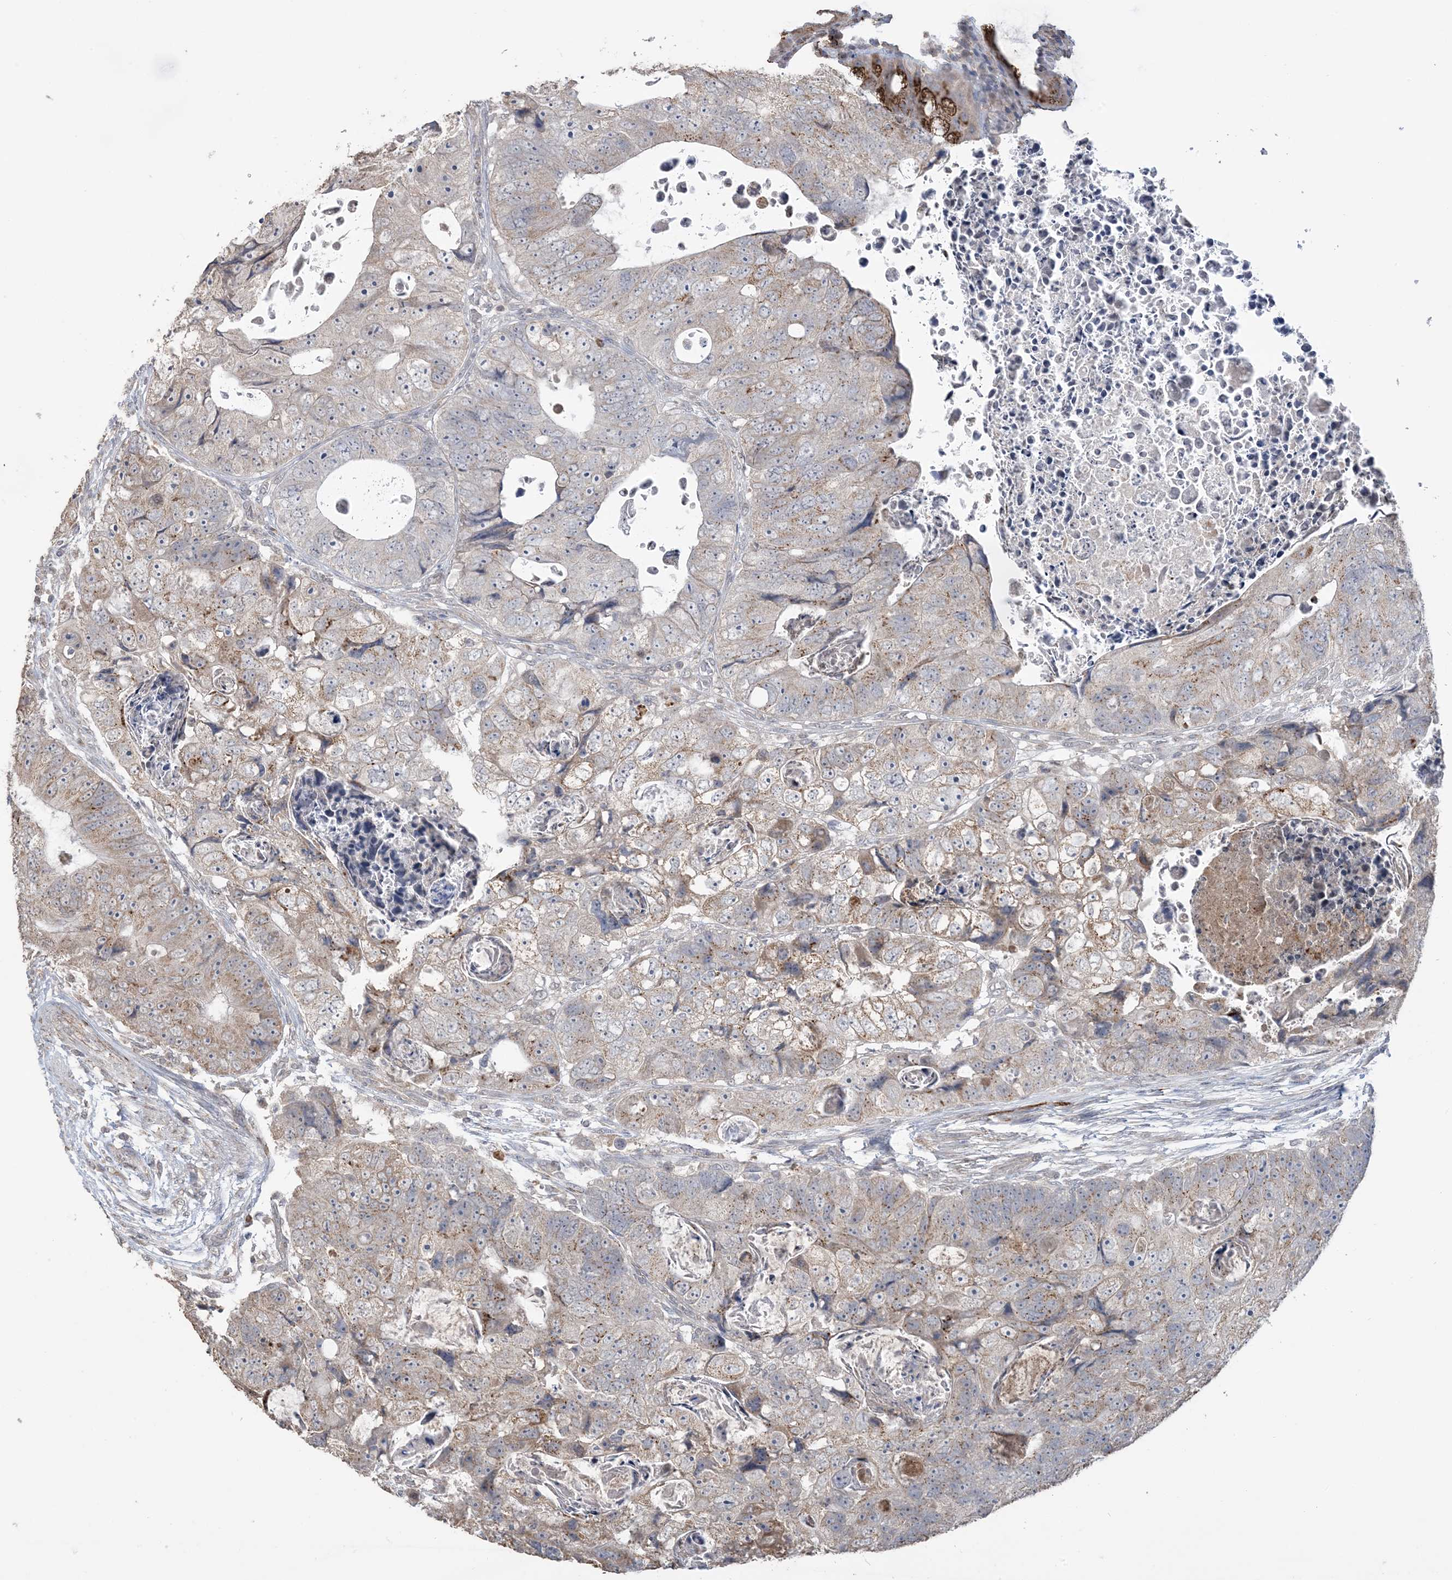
{"staining": {"intensity": "moderate", "quantity": "25%-75%", "location": "cytoplasmic/membranous"}, "tissue": "colorectal cancer", "cell_type": "Tumor cells", "image_type": "cancer", "snomed": [{"axis": "morphology", "description": "Adenocarcinoma, NOS"}, {"axis": "topography", "description": "Rectum"}], "caption": "Immunohistochemical staining of adenocarcinoma (colorectal) demonstrates moderate cytoplasmic/membranous protein expression in about 25%-75% of tumor cells.", "gene": "XRN1", "patient": {"sex": "male", "age": 59}}